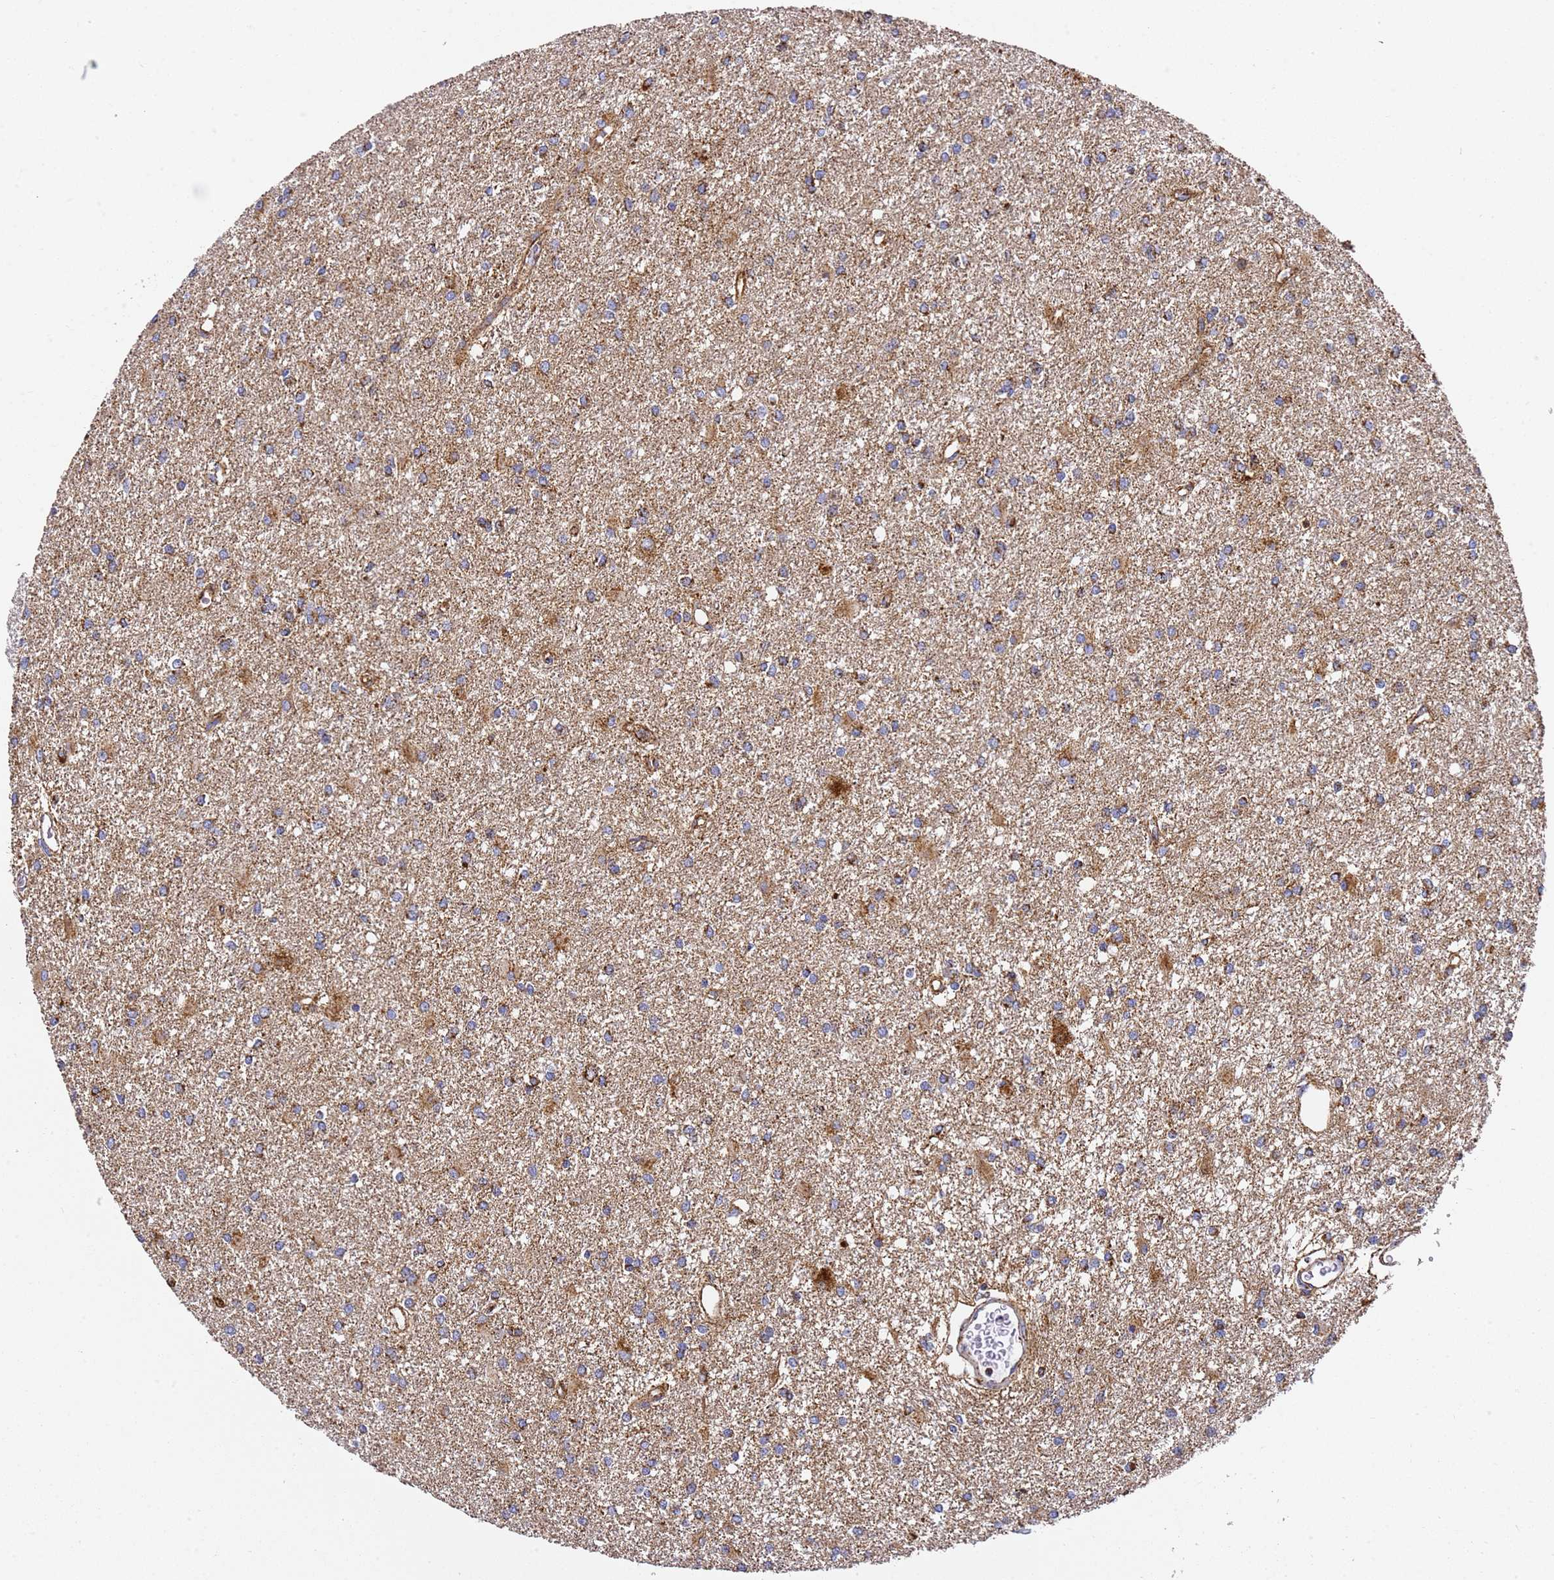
{"staining": {"intensity": "moderate", "quantity": ">75%", "location": "cytoplasmic/membranous"}, "tissue": "glioma", "cell_type": "Tumor cells", "image_type": "cancer", "snomed": [{"axis": "morphology", "description": "Glioma, malignant, High grade"}, {"axis": "topography", "description": "Brain"}], "caption": "Immunohistochemical staining of glioma displays medium levels of moderate cytoplasmic/membranous protein expression in approximately >75% of tumor cells.", "gene": "NDUFA3", "patient": {"sex": "female", "age": 50}}